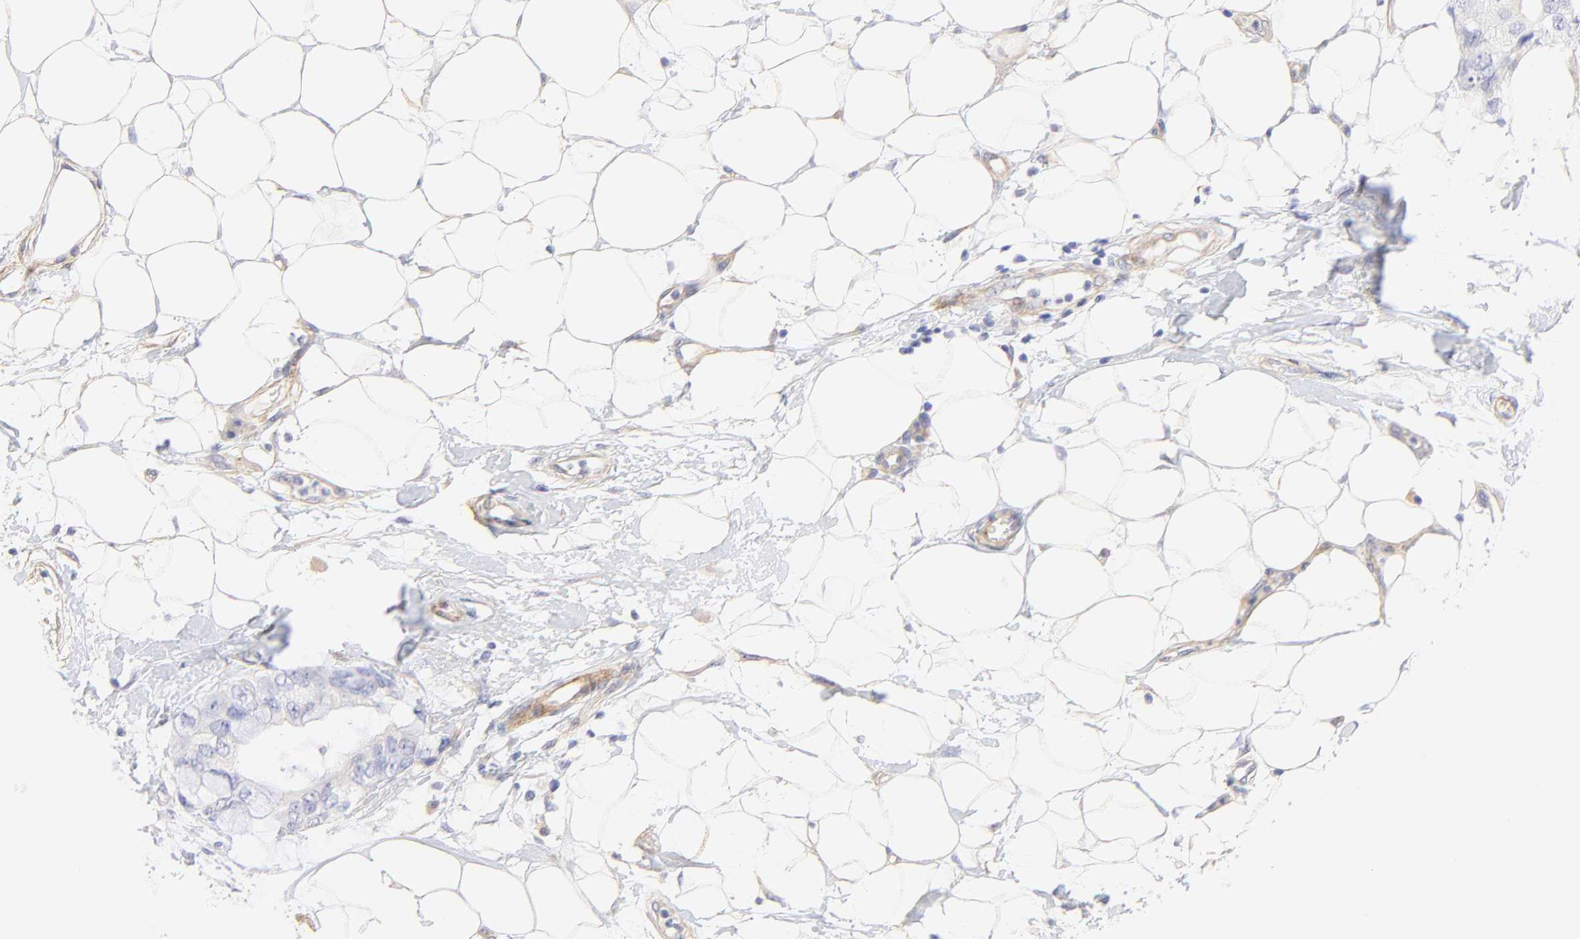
{"staining": {"intensity": "negative", "quantity": "none", "location": "none"}, "tissue": "breast cancer", "cell_type": "Tumor cells", "image_type": "cancer", "snomed": [{"axis": "morphology", "description": "Duct carcinoma"}, {"axis": "topography", "description": "Breast"}], "caption": "The IHC photomicrograph has no significant staining in tumor cells of breast intraductal carcinoma tissue.", "gene": "ACTRT1", "patient": {"sex": "female", "age": 40}}